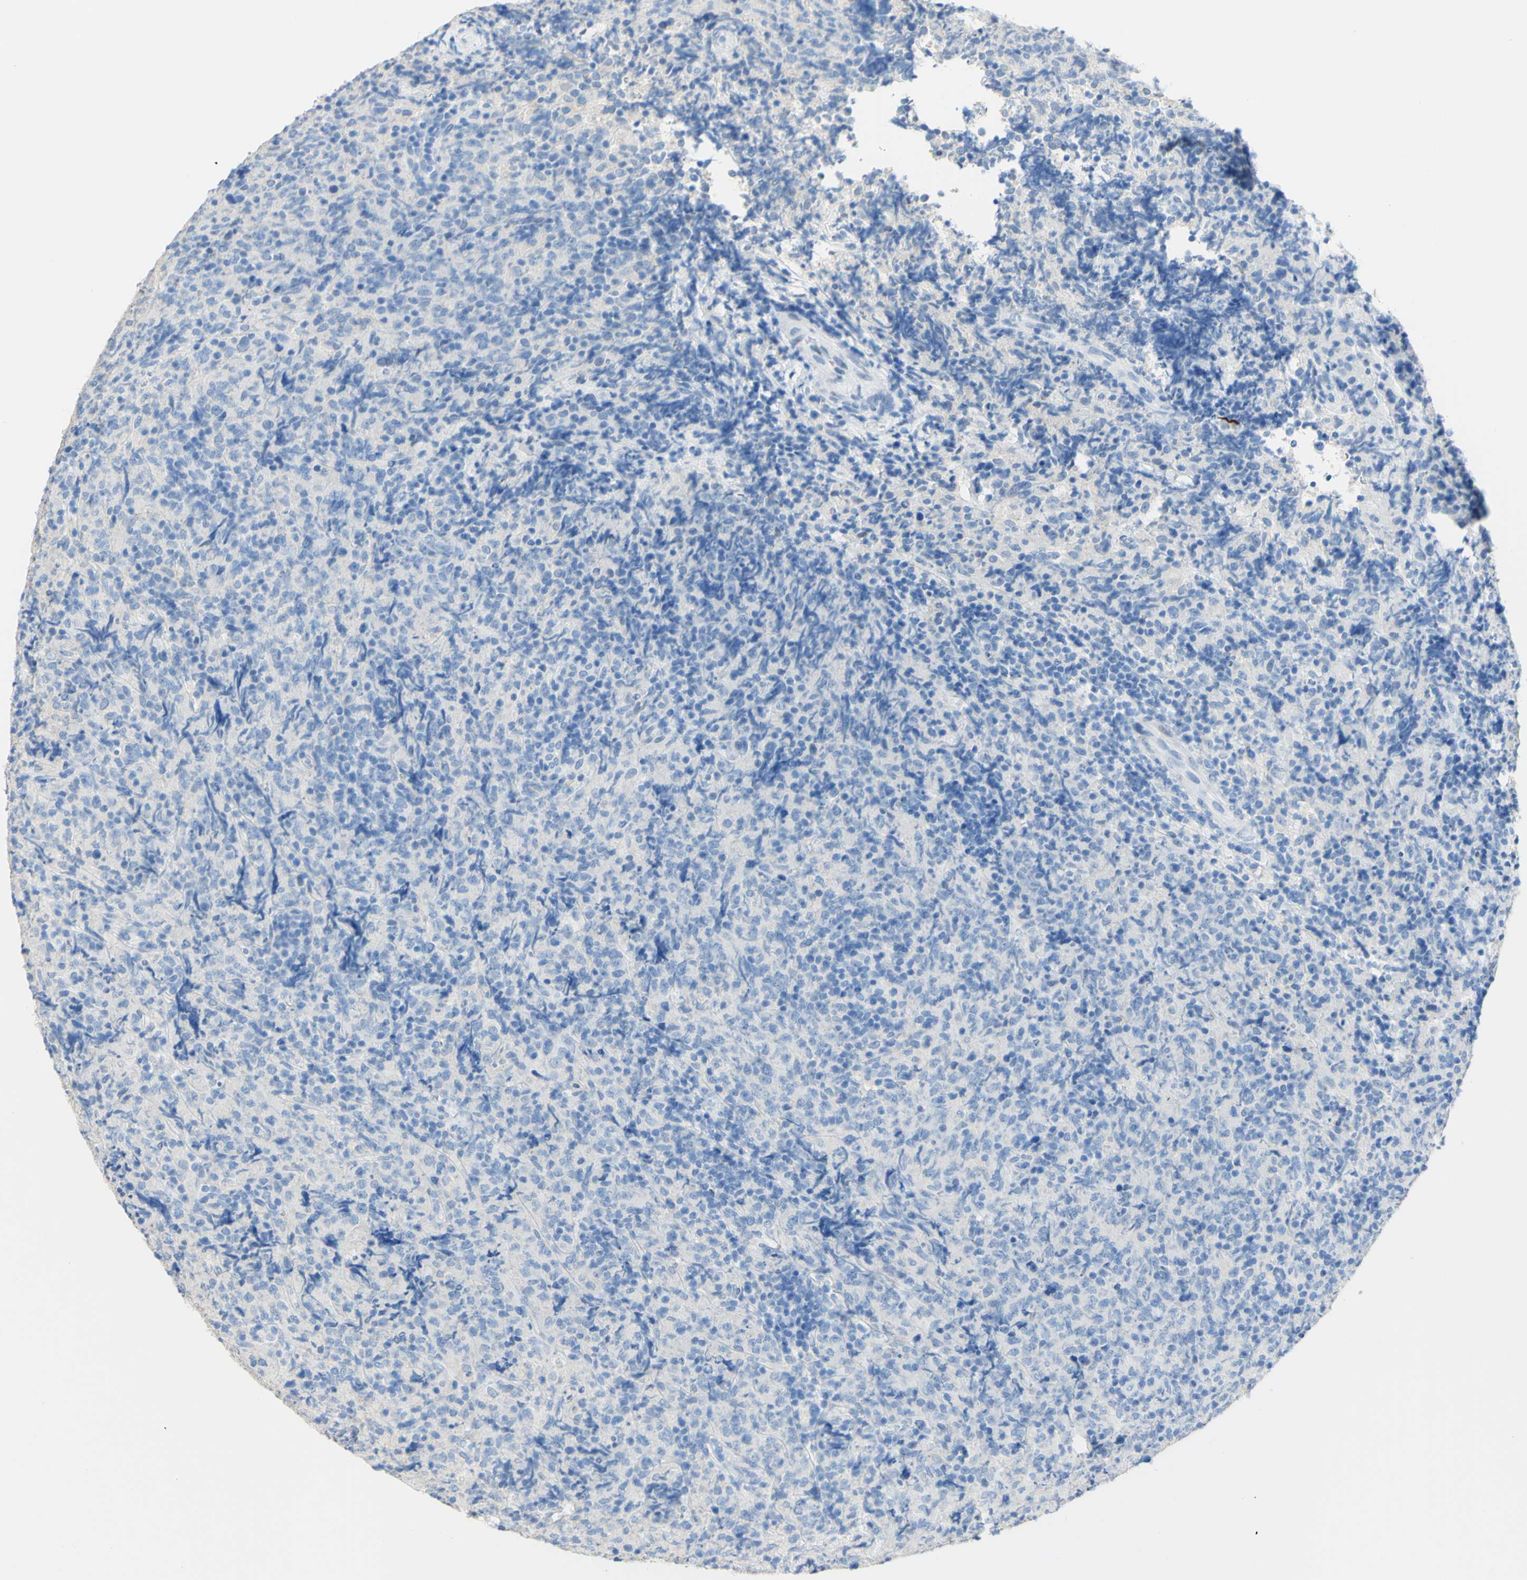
{"staining": {"intensity": "negative", "quantity": "none", "location": "none"}, "tissue": "lymphoma", "cell_type": "Tumor cells", "image_type": "cancer", "snomed": [{"axis": "morphology", "description": "Malignant lymphoma, non-Hodgkin's type, High grade"}, {"axis": "topography", "description": "Tonsil"}], "caption": "Immunohistochemistry histopathology image of human high-grade malignant lymphoma, non-Hodgkin's type stained for a protein (brown), which reveals no staining in tumor cells.", "gene": "DSC2", "patient": {"sex": "female", "age": 36}}